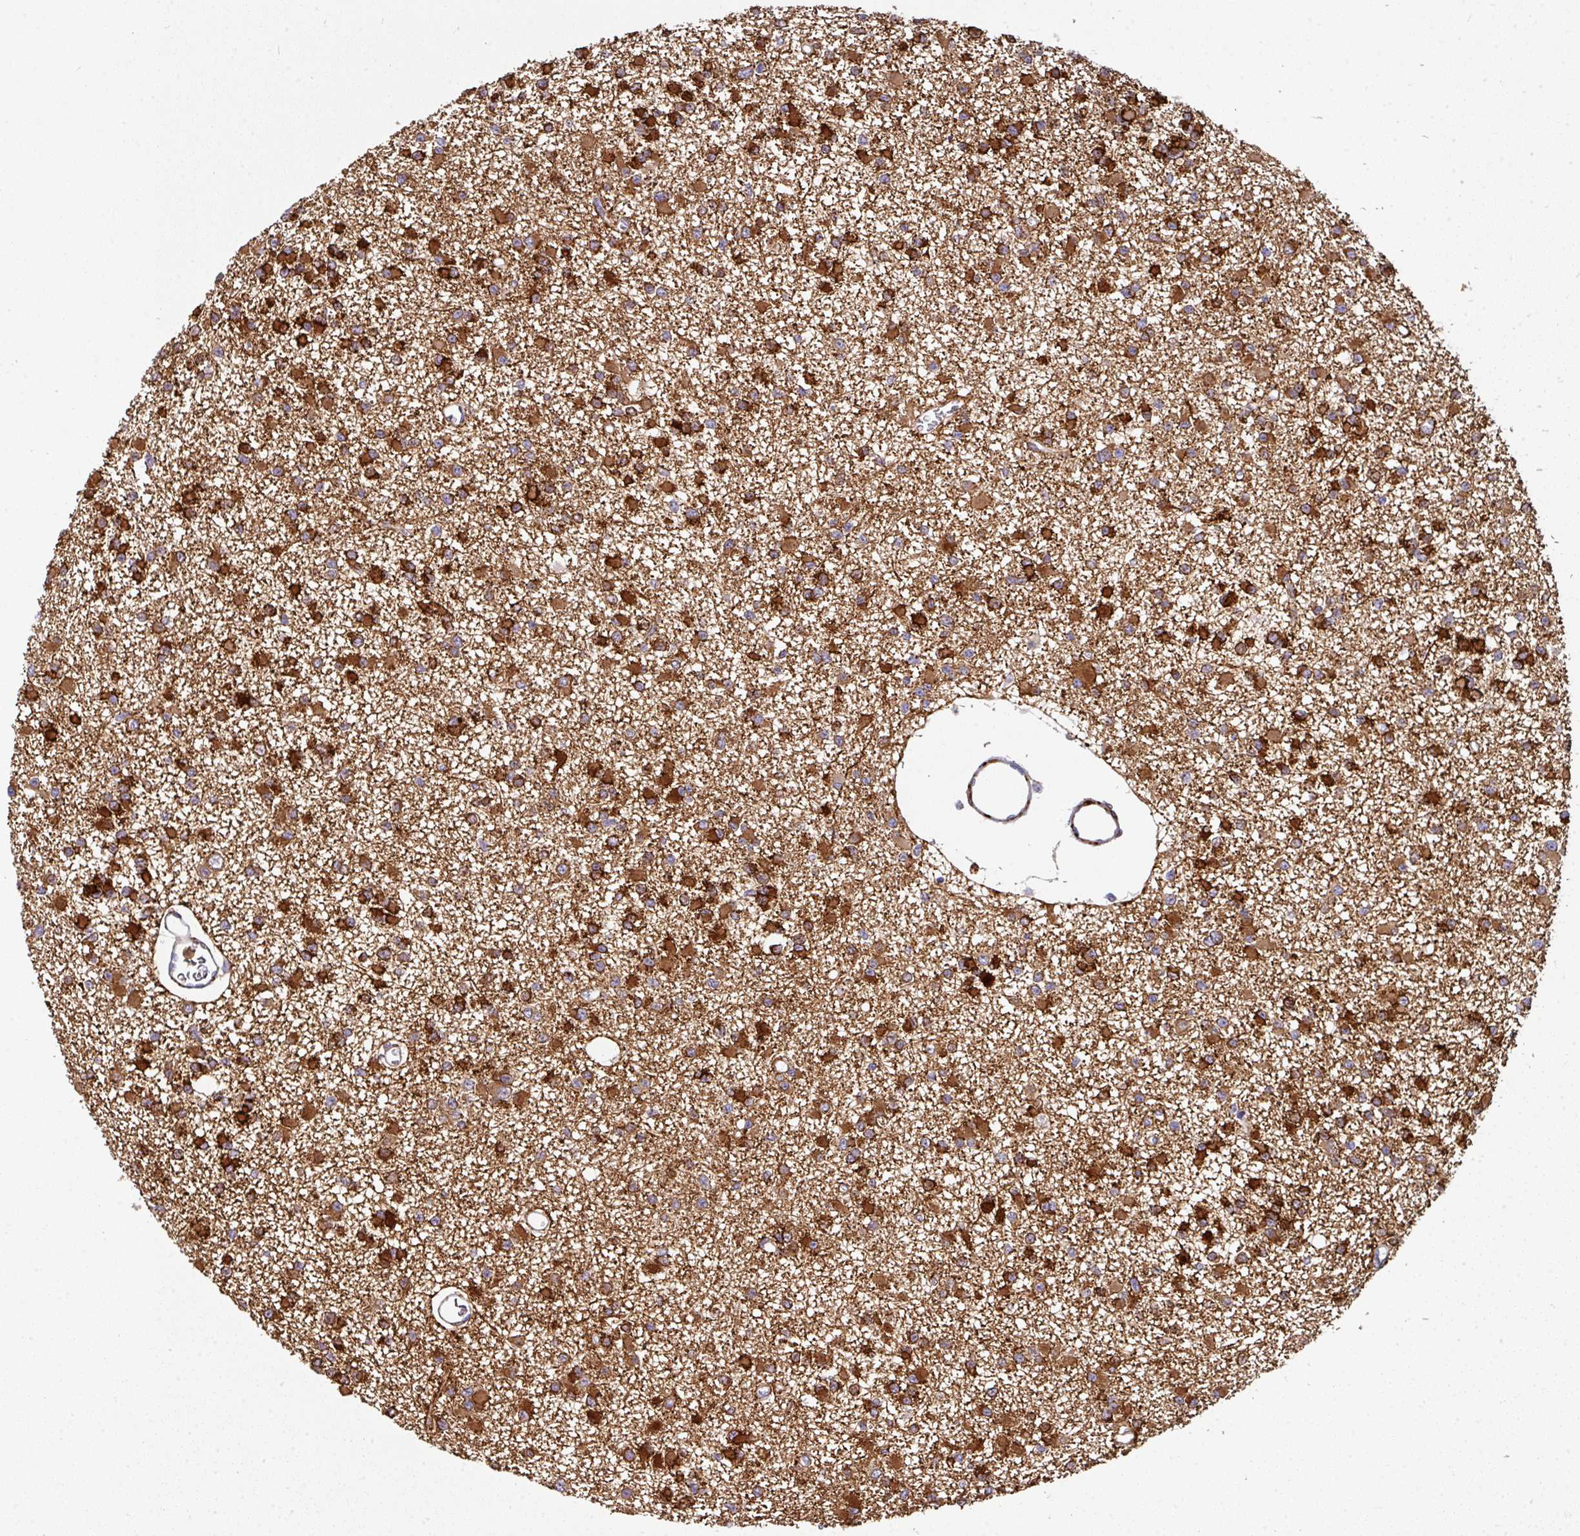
{"staining": {"intensity": "strong", "quantity": ">75%", "location": "cytoplasmic/membranous"}, "tissue": "glioma", "cell_type": "Tumor cells", "image_type": "cancer", "snomed": [{"axis": "morphology", "description": "Glioma, malignant, Low grade"}, {"axis": "topography", "description": "Brain"}], "caption": "Strong cytoplasmic/membranous expression for a protein is present in approximately >75% of tumor cells of malignant low-grade glioma using immunohistochemistry.", "gene": "BEND5", "patient": {"sex": "female", "age": 22}}